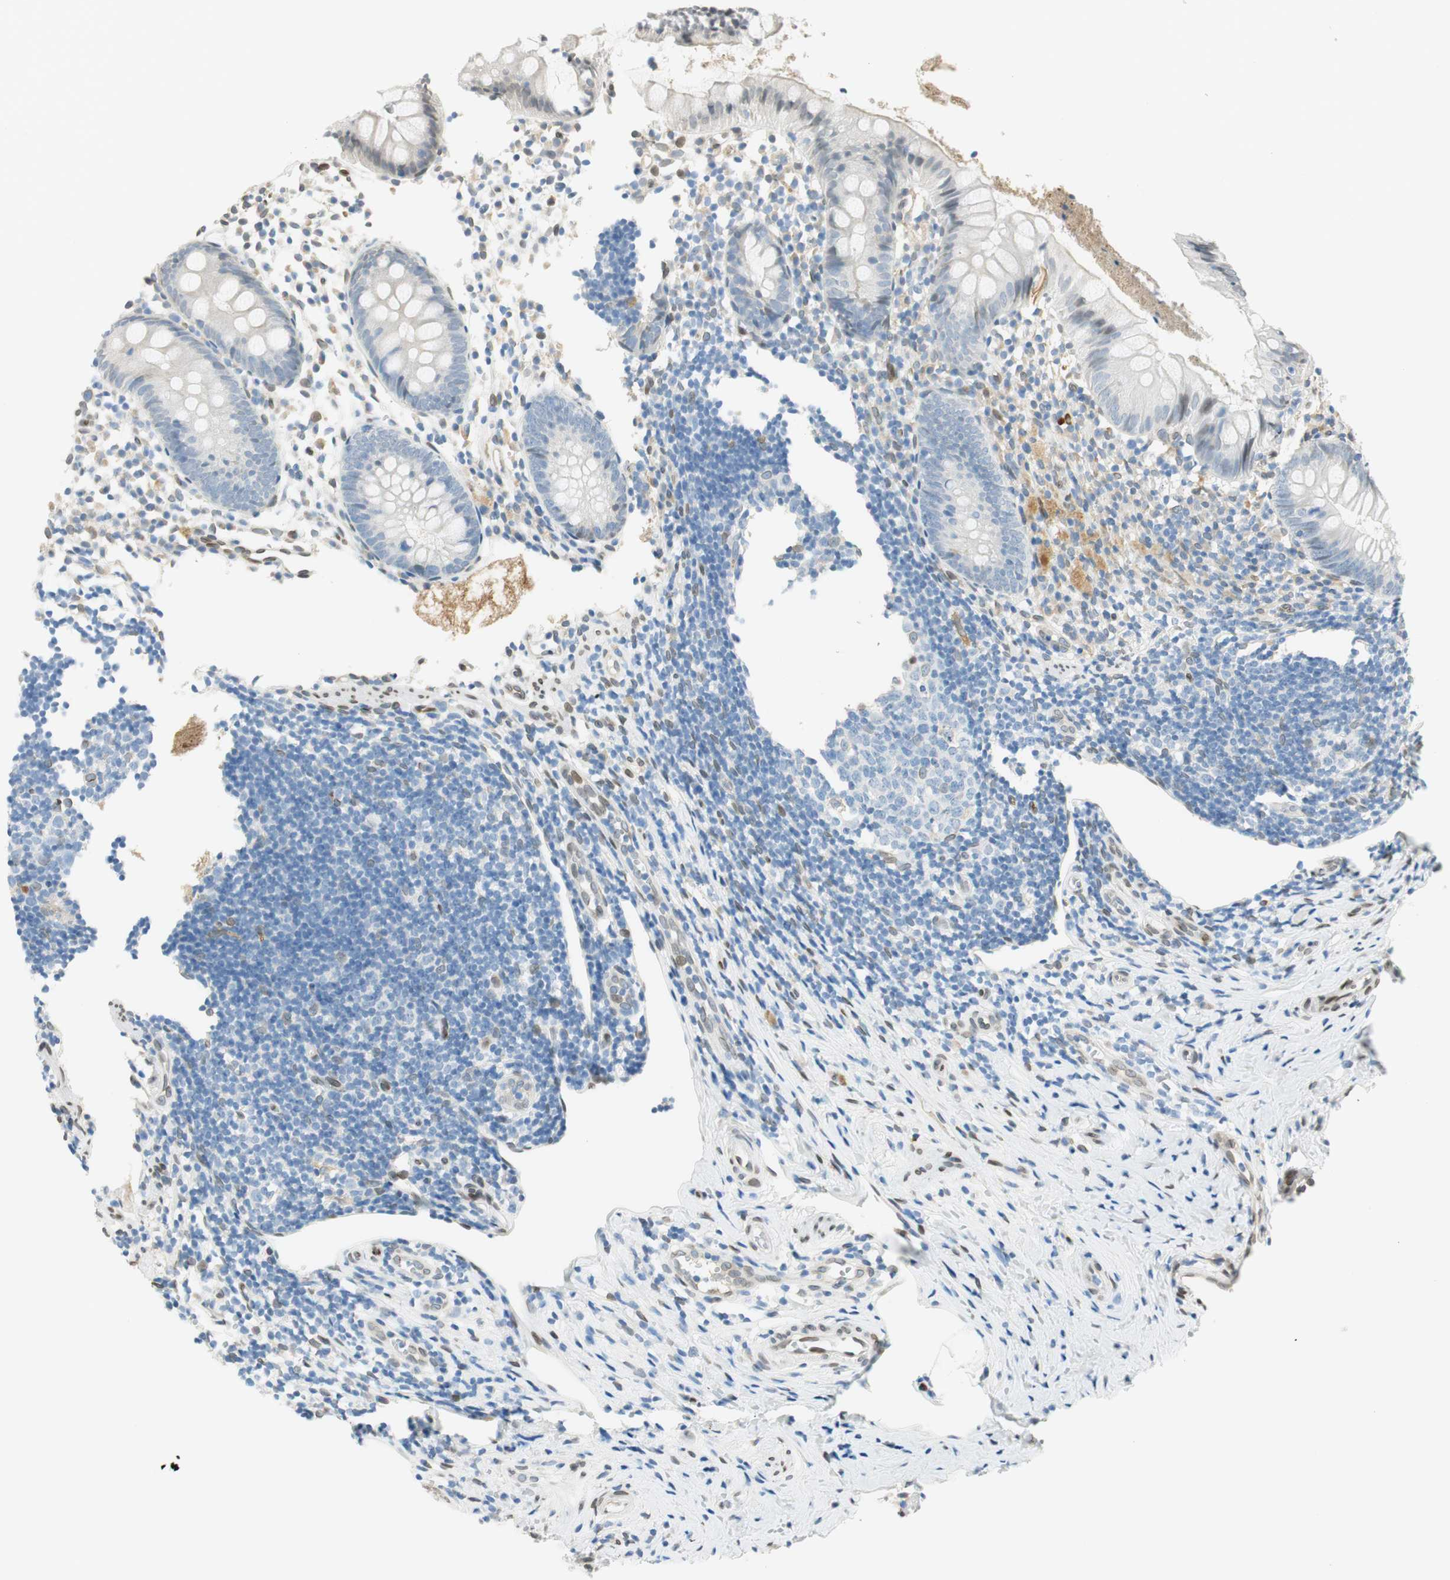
{"staining": {"intensity": "negative", "quantity": "none", "location": "none"}, "tissue": "appendix", "cell_type": "Glandular cells", "image_type": "normal", "snomed": [{"axis": "morphology", "description": "Normal tissue, NOS"}, {"axis": "topography", "description": "Appendix"}], "caption": "High magnification brightfield microscopy of normal appendix stained with DAB (brown) and counterstained with hematoxylin (blue): glandular cells show no significant positivity.", "gene": "TMEM260", "patient": {"sex": "female", "age": 20}}